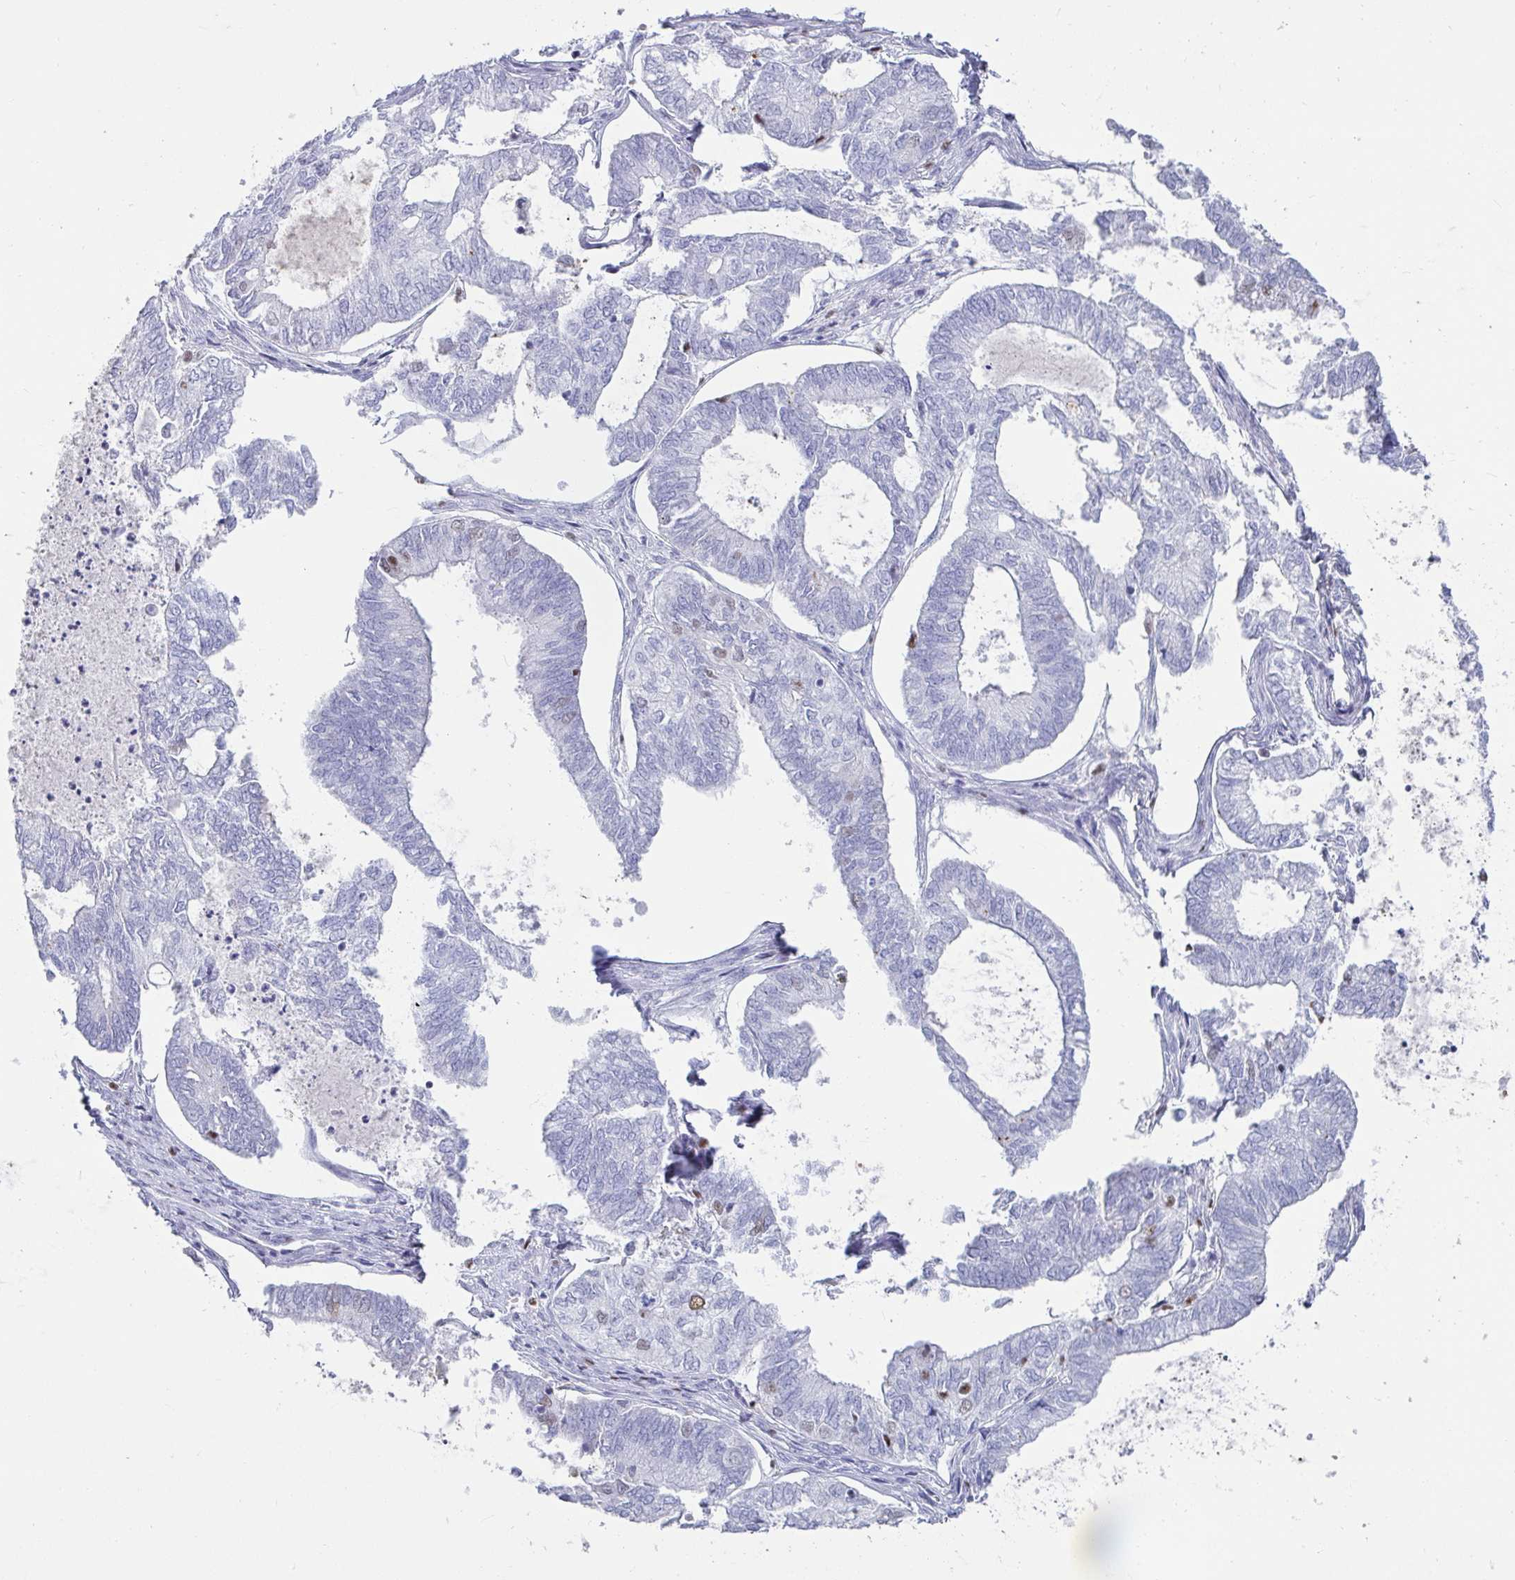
{"staining": {"intensity": "strong", "quantity": "25%-75%", "location": "nuclear"}, "tissue": "ovarian cancer", "cell_type": "Tumor cells", "image_type": "cancer", "snomed": [{"axis": "morphology", "description": "Carcinoma, endometroid"}, {"axis": "topography", "description": "Ovary"}], "caption": "Immunohistochemical staining of human ovarian cancer (endometroid carcinoma) shows strong nuclear protein expression in about 25%-75% of tumor cells.", "gene": "ZNF586", "patient": {"sex": "female", "age": 64}}